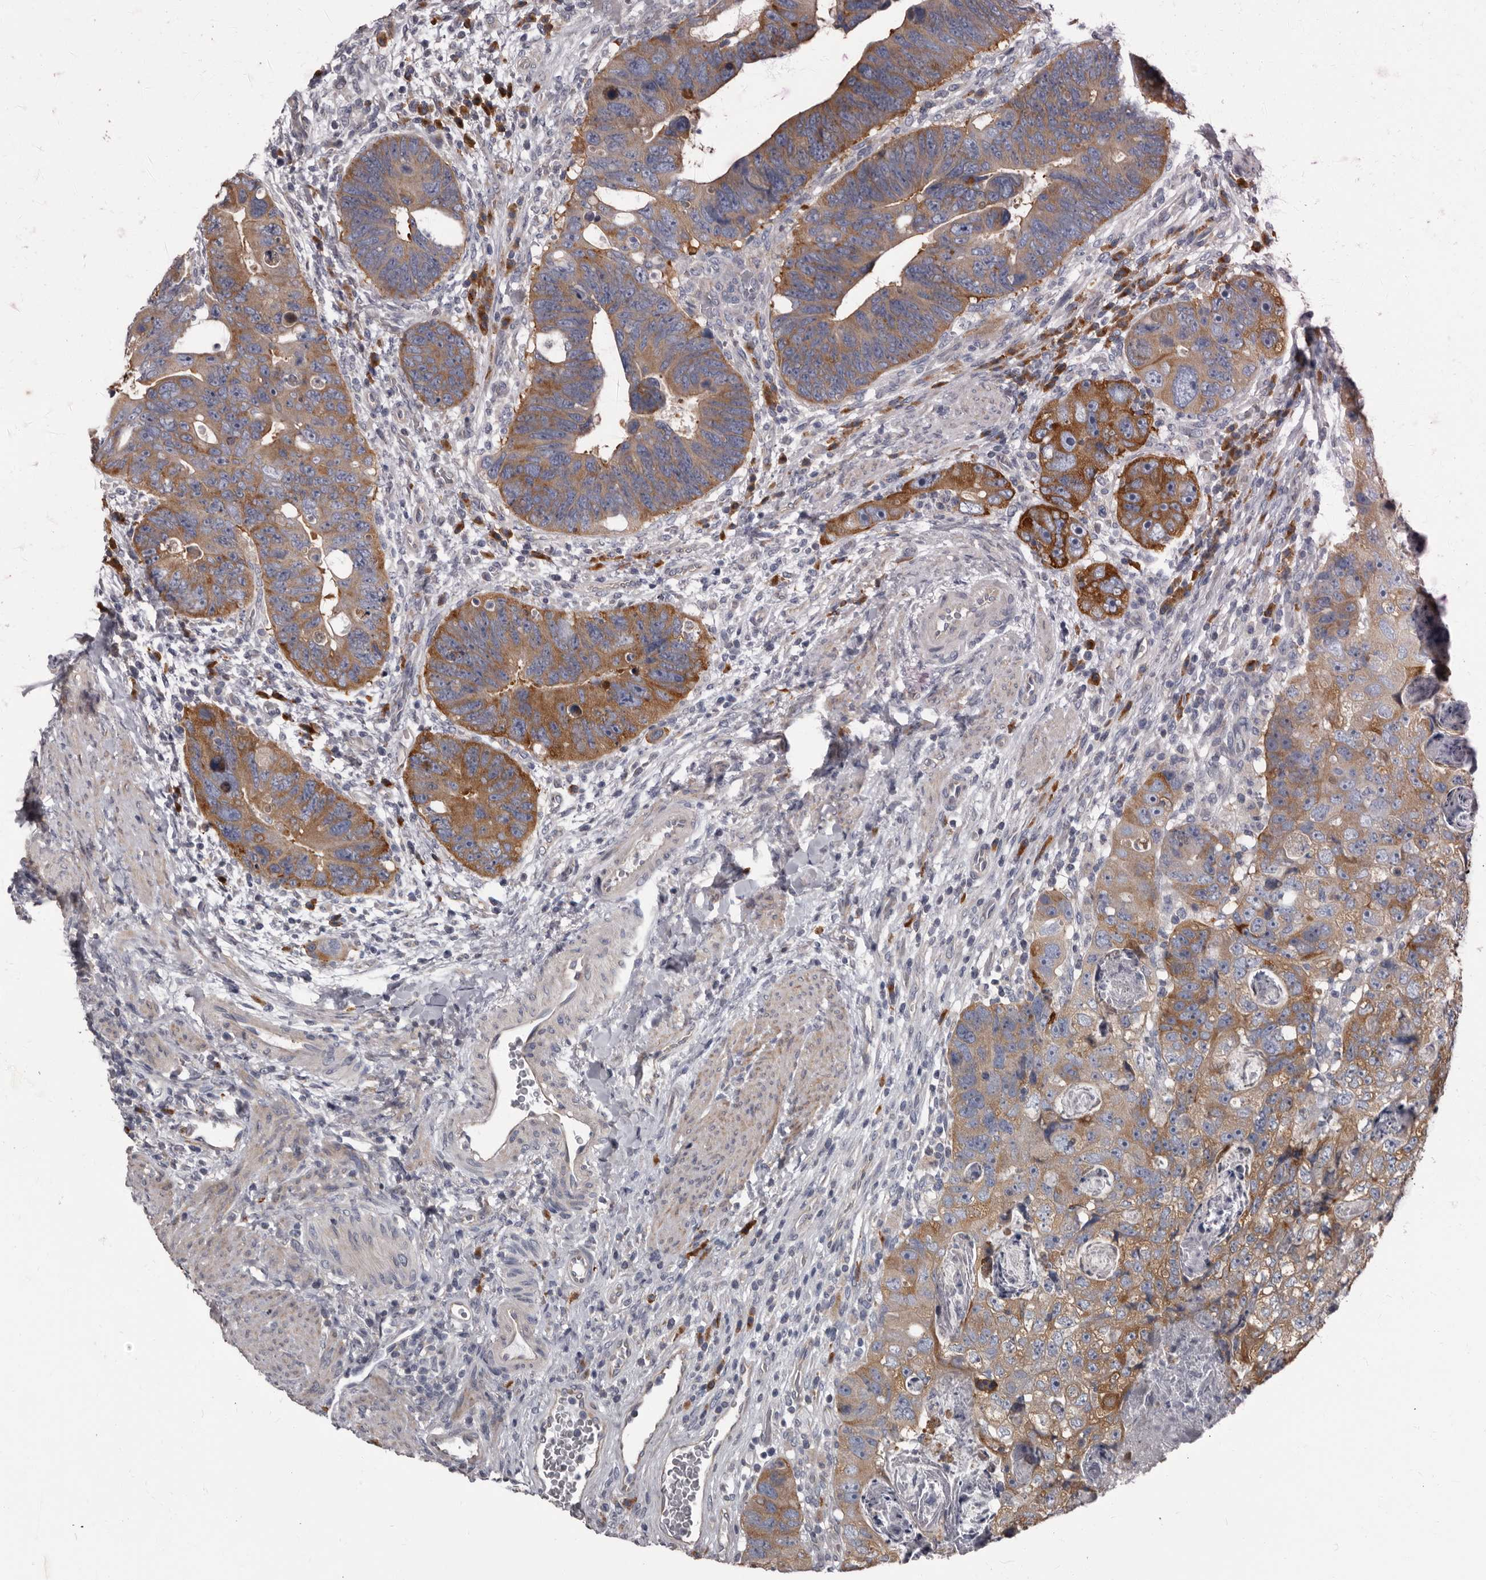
{"staining": {"intensity": "moderate", "quantity": ">75%", "location": "cytoplasmic/membranous"}, "tissue": "colorectal cancer", "cell_type": "Tumor cells", "image_type": "cancer", "snomed": [{"axis": "morphology", "description": "Adenocarcinoma, NOS"}, {"axis": "topography", "description": "Rectum"}], "caption": "Immunohistochemical staining of colorectal adenocarcinoma exhibits medium levels of moderate cytoplasmic/membranous positivity in about >75% of tumor cells.", "gene": "TPD52L1", "patient": {"sex": "male", "age": 59}}